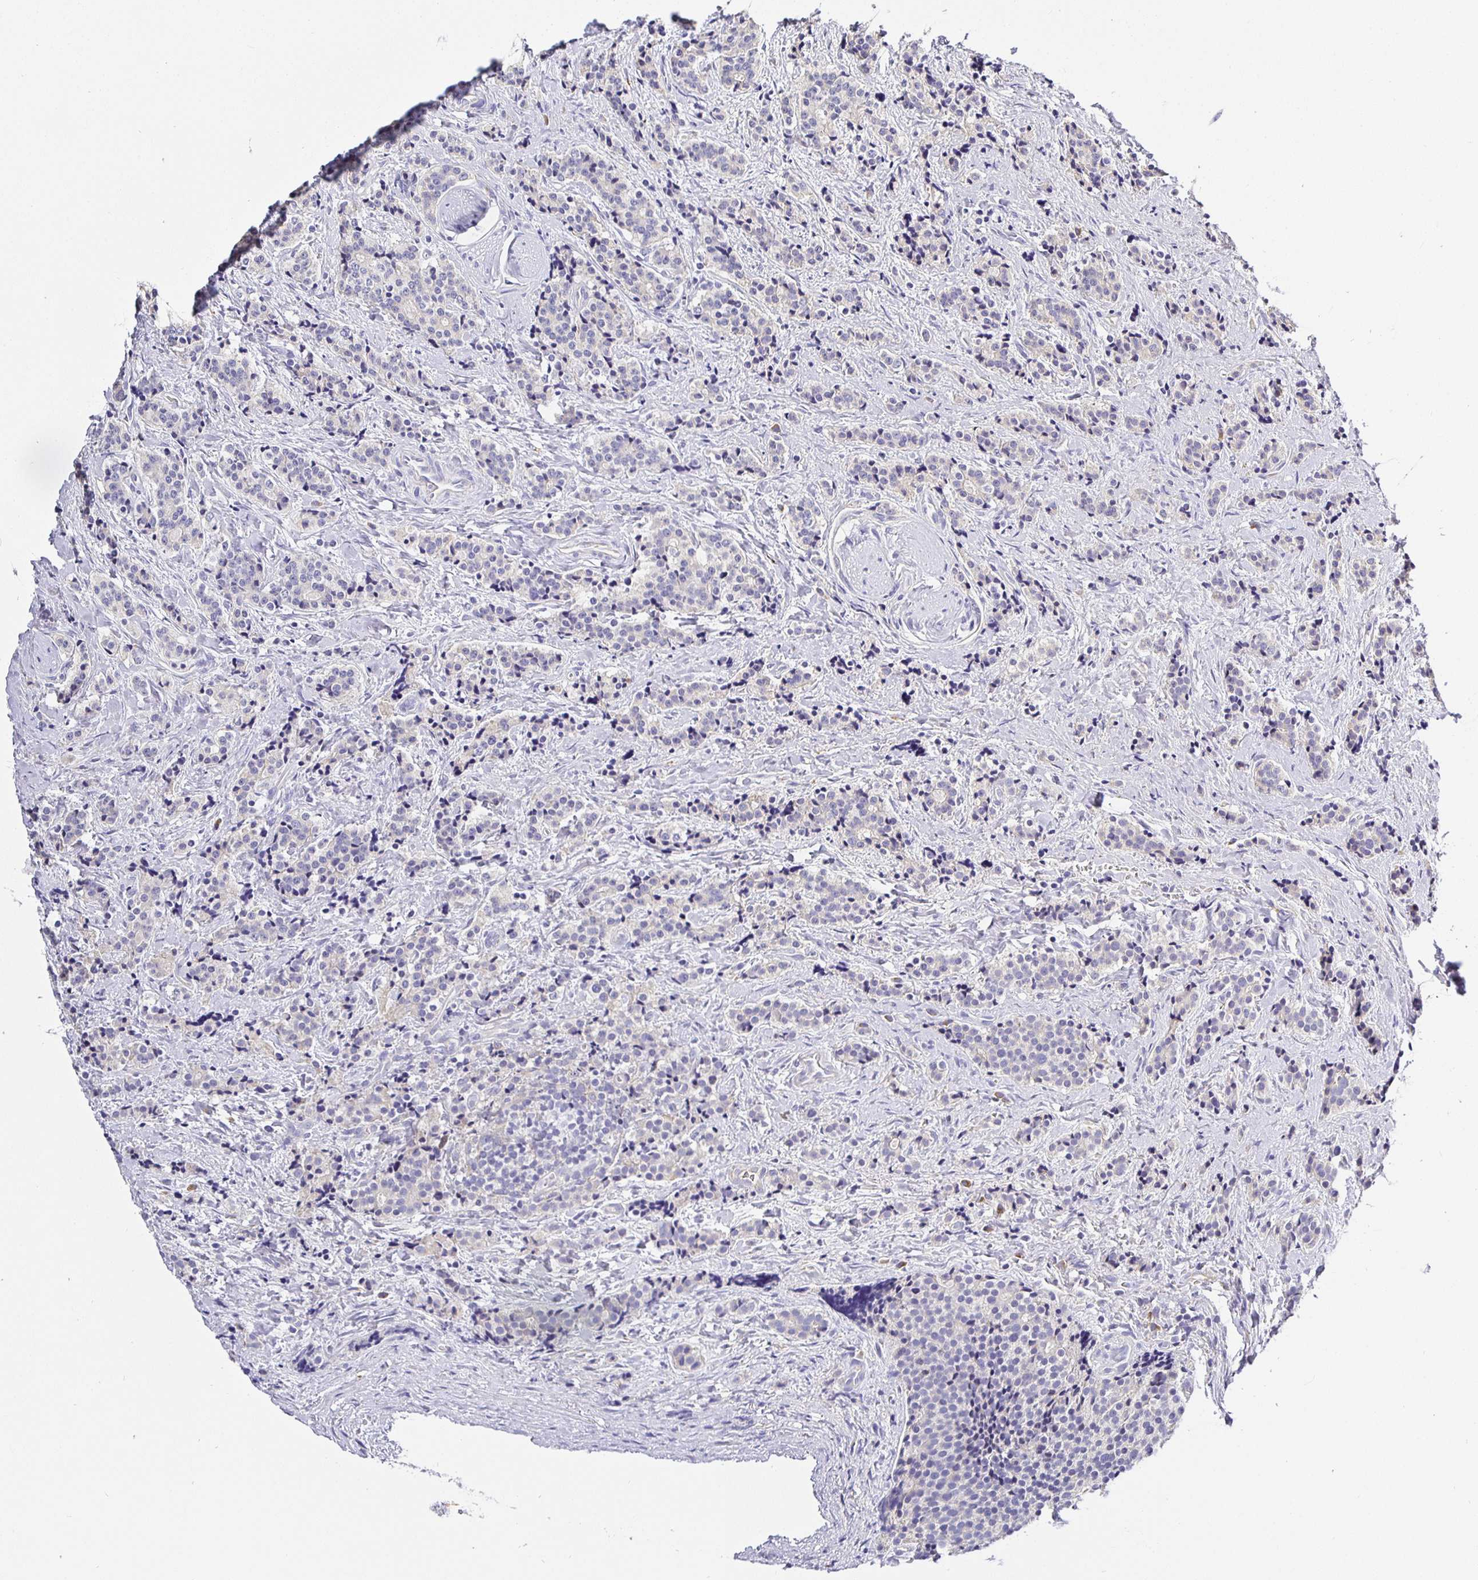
{"staining": {"intensity": "negative", "quantity": "none", "location": "none"}, "tissue": "carcinoid", "cell_type": "Tumor cells", "image_type": "cancer", "snomed": [{"axis": "morphology", "description": "Carcinoid, malignant, NOS"}, {"axis": "topography", "description": "Small intestine"}], "caption": "High magnification brightfield microscopy of malignant carcinoid stained with DAB (3,3'-diaminobenzidine) (brown) and counterstained with hematoxylin (blue): tumor cells show no significant expression.", "gene": "OPALIN", "patient": {"sex": "female", "age": 73}}